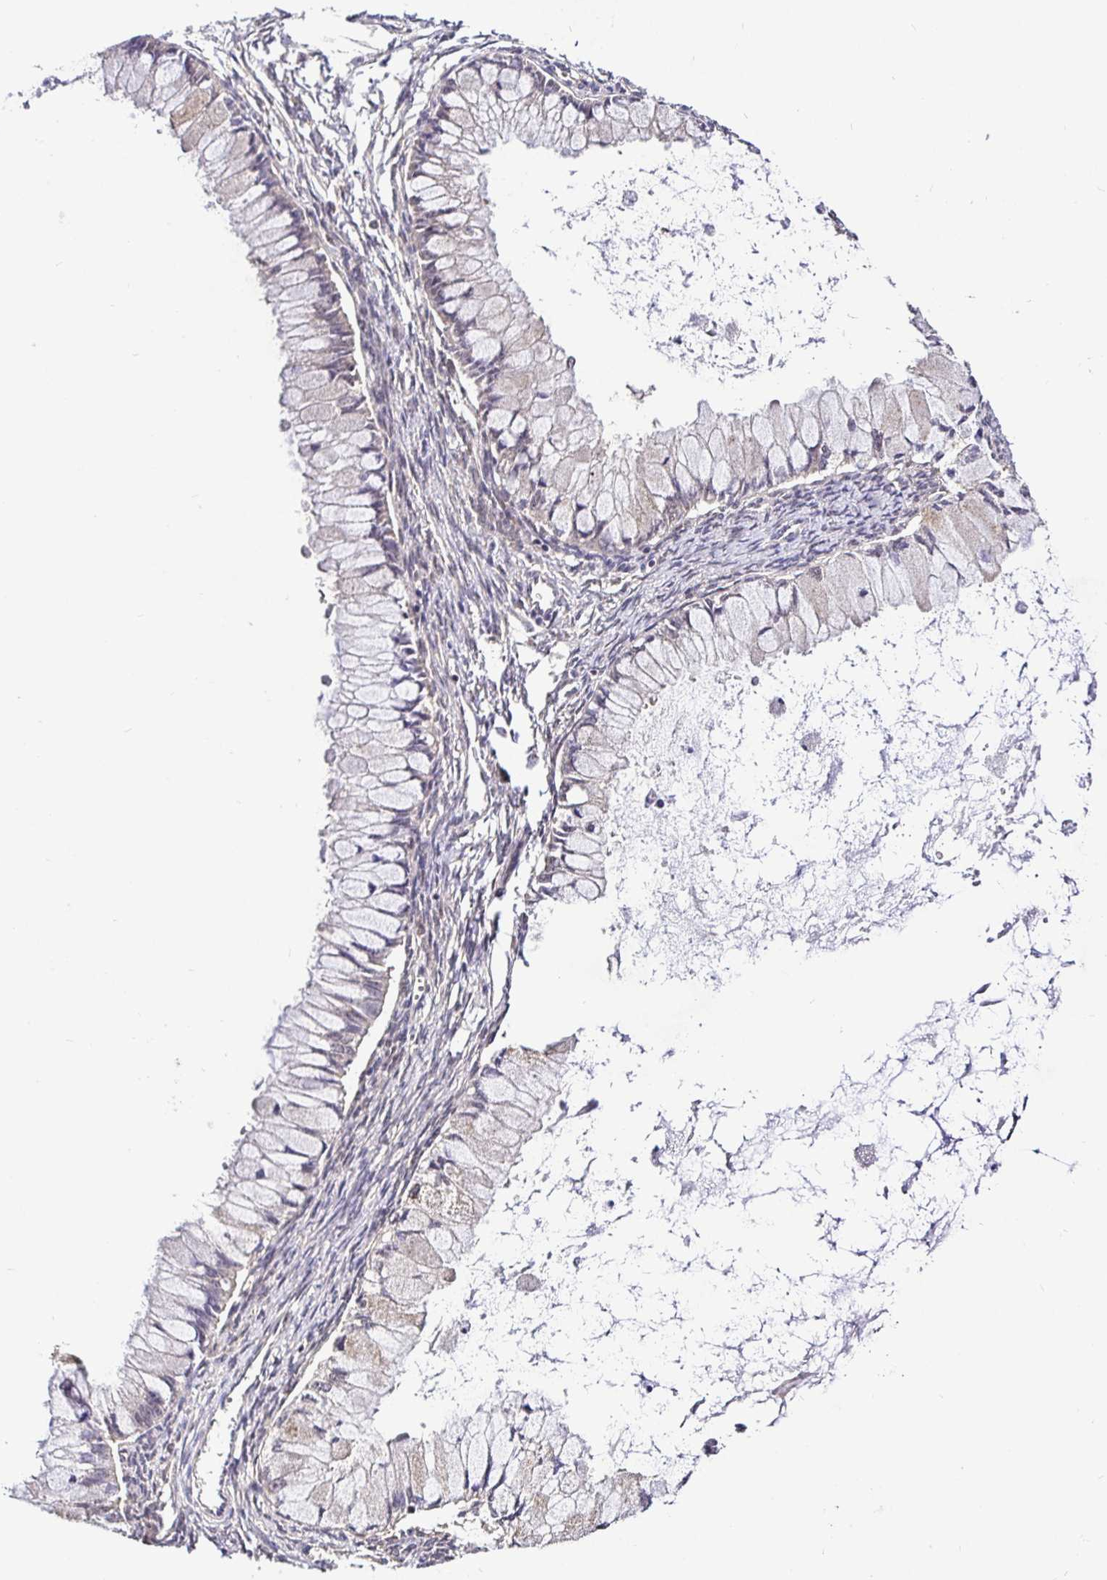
{"staining": {"intensity": "weak", "quantity": "<25%", "location": "cytoplasmic/membranous"}, "tissue": "ovarian cancer", "cell_type": "Tumor cells", "image_type": "cancer", "snomed": [{"axis": "morphology", "description": "Cystadenocarcinoma, mucinous, NOS"}, {"axis": "topography", "description": "Ovary"}], "caption": "Ovarian mucinous cystadenocarcinoma was stained to show a protein in brown. There is no significant positivity in tumor cells.", "gene": "UBE2M", "patient": {"sex": "female", "age": 34}}